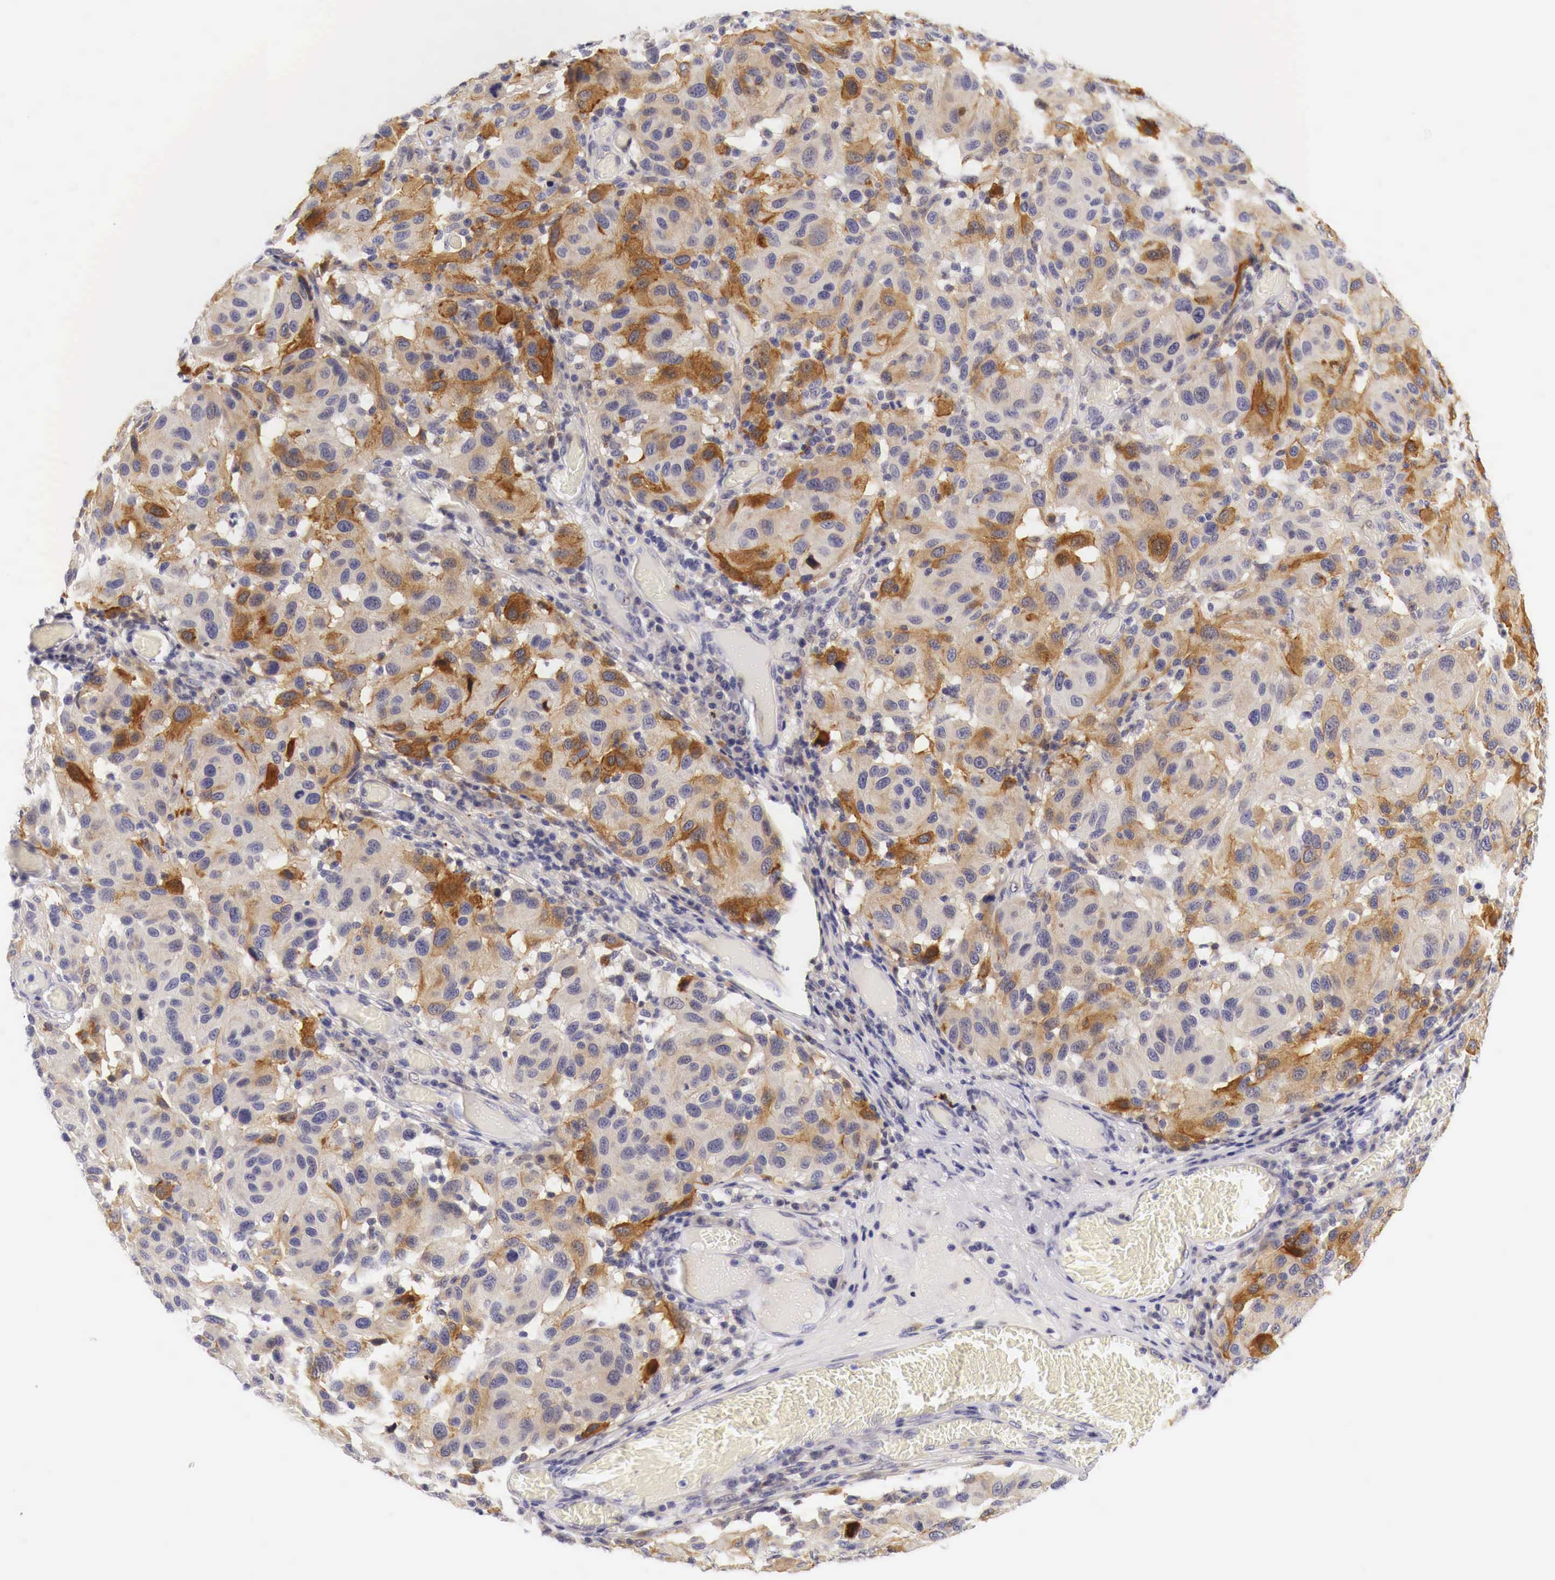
{"staining": {"intensity": "moderate", "quantity": "<25%", "location": "cytoplasmic/membranous"}, "tissue": "melanoma", "cell_type": "Tumor cells", "image_type": "cancer", "snomed": [{"axis": "morphology", "description": "Malignant melanoma, NOS"}, {"axis": "topography", "description": "Skin"}], "caption": "Melanoma was stained to show a protein in brown. There is low levels of moderate cytoplasmic/membranous positivity in about <25% of tumor cells. (Stains: DAB (3,3'-diaminobenzidine) in brown, nuclei in blue, Microscopy: brightfield microscopy at high magnification).", "gene": "CASP3", "patient": {"sex": "female", "age": 77}}